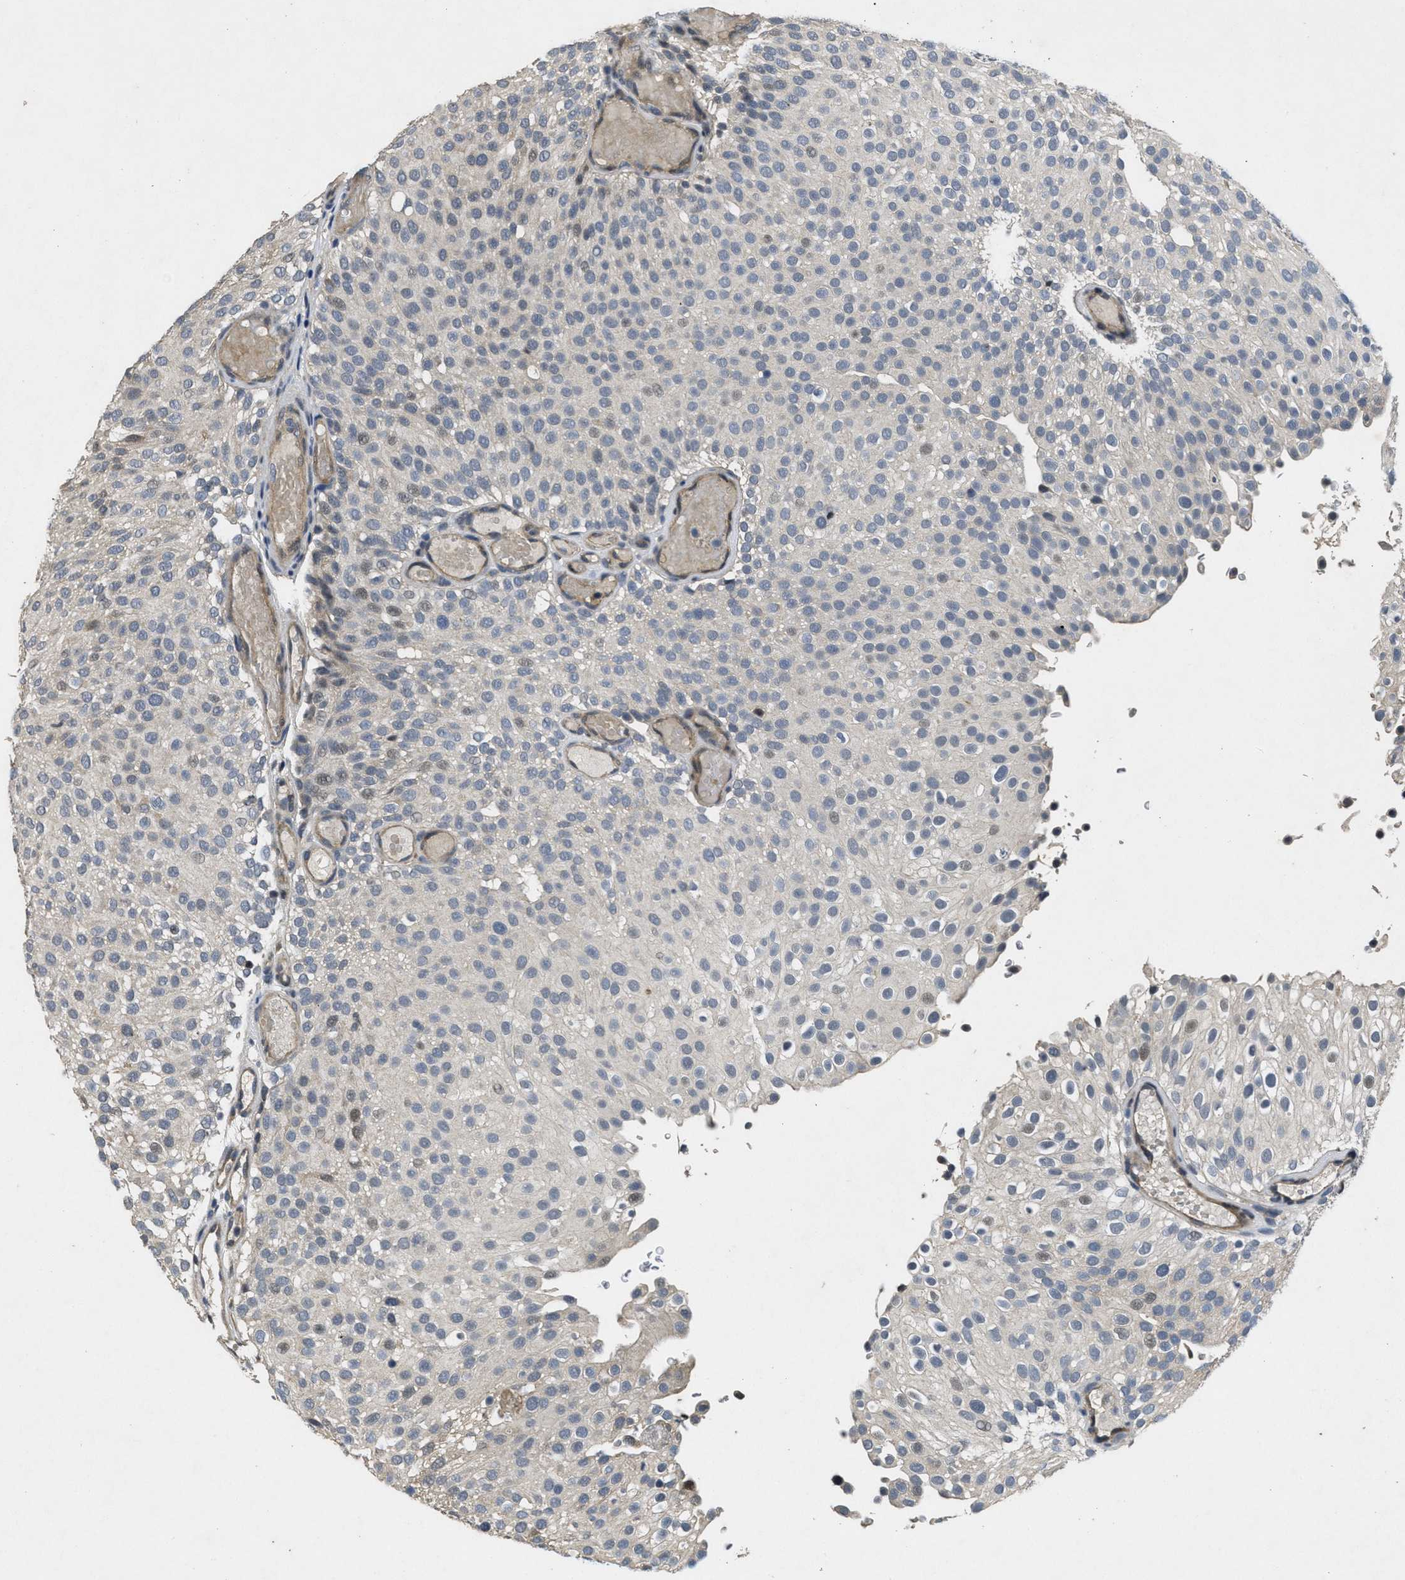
{"staining": {"intensity": "moderate", "quantity": "<25%", "location": "nuclear"}, "tissue": "urothelial cancer", "cell_type": "Tumor cells", "image_type": "cancer", "snomed": [{"axis": "morphology", "description": "Urothelial carcinoma, Low grade"}, {"axis": "topography", "description": "Urinary bladder"}], "caption": "An immunohistochemistry (IHC) image of tumor tissue is shown. Protein staining in brown highlights moderate nuclear positivity in low-grade urothelial carcinoma within tumor cells.", "gene": "PAPOLG", "patient": {"sex": "male", "age": 78}}